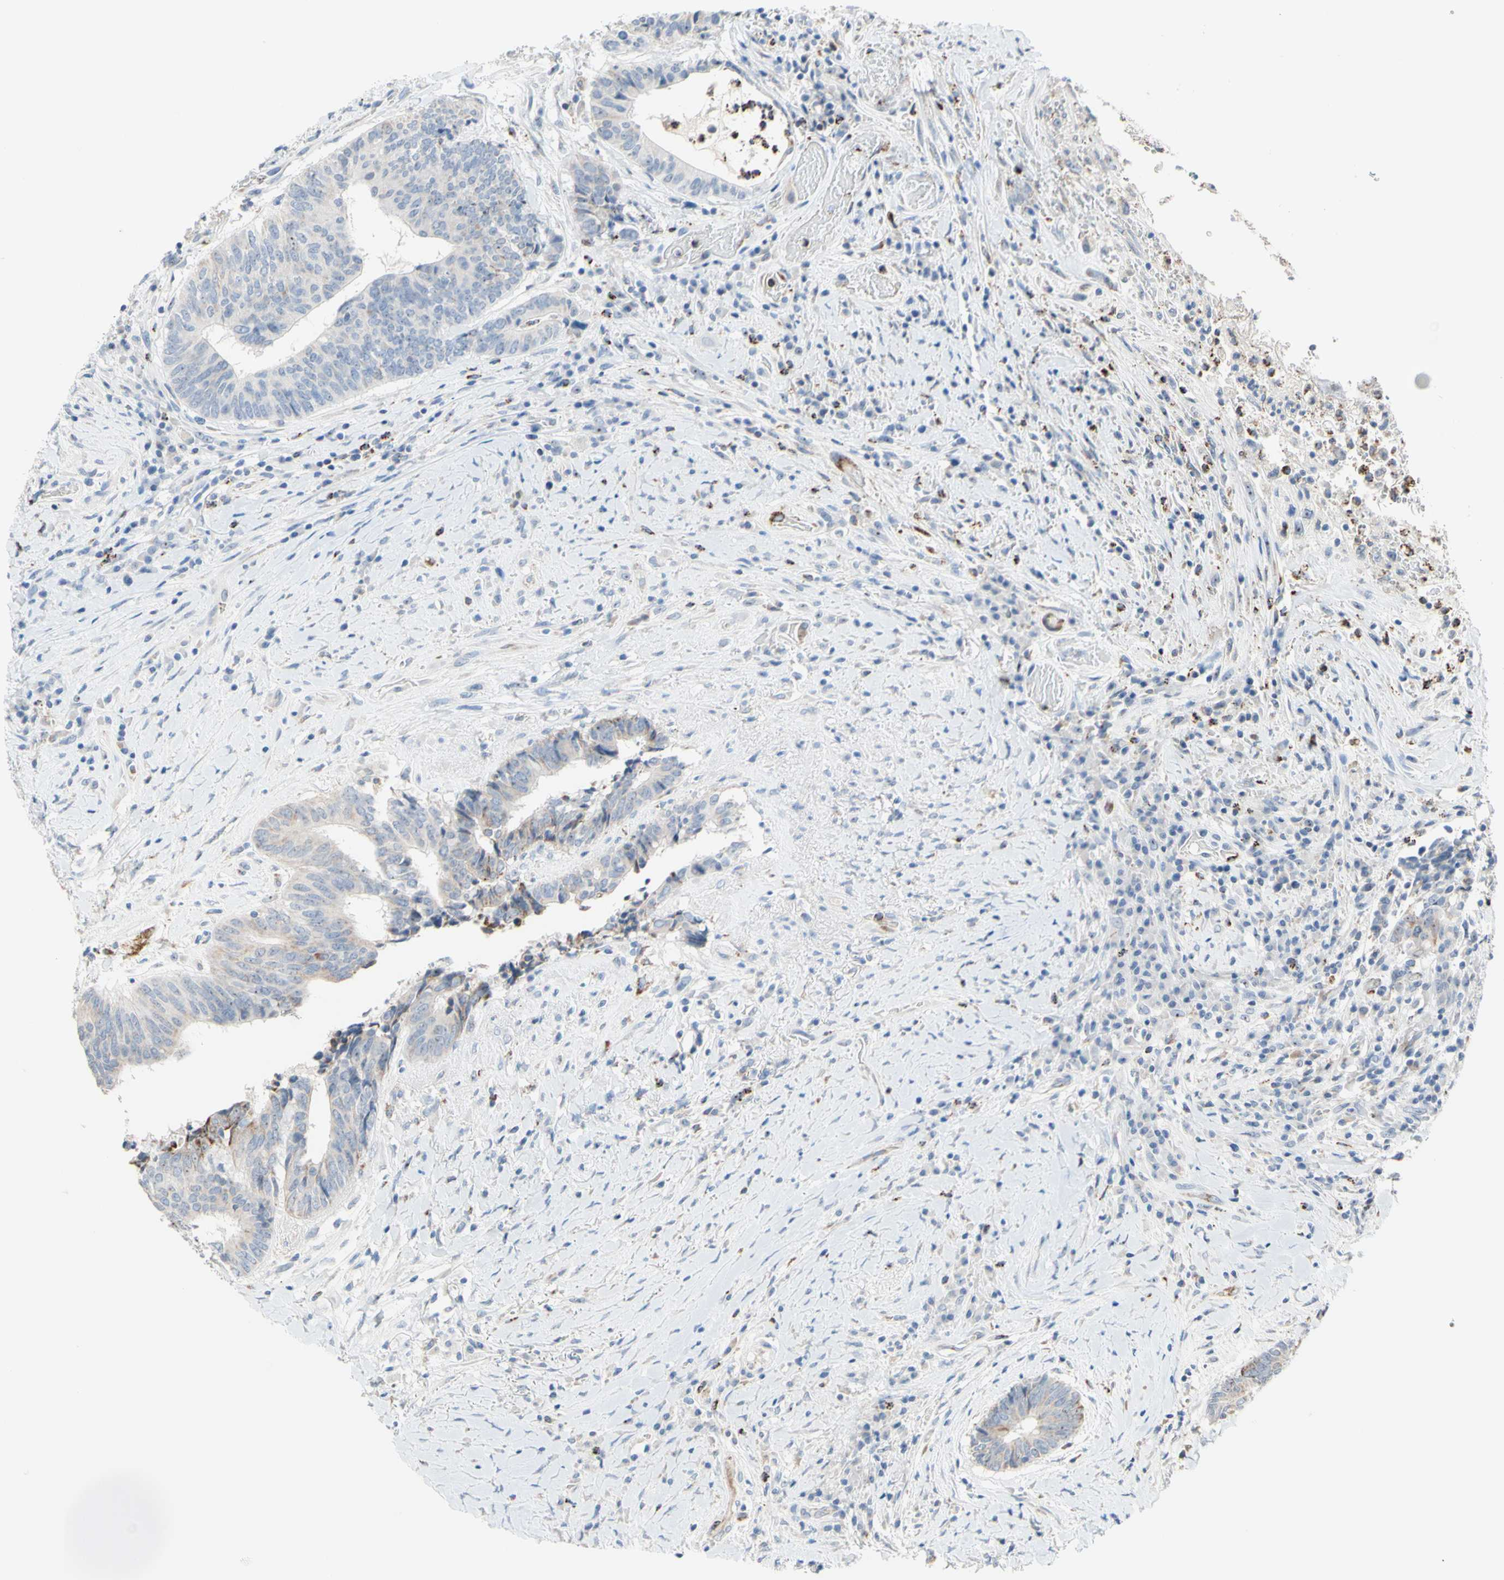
{"staining": {"intensity": "weak", "quantity": "25%-75%", "location": "cytoplasmic/membranous"}, "tissue": "colorectal cancer", "cell_type": "Tumor cells", "image_type": "cancer", "snomed": [{"axis": "morphology", "description": "Adenocarcinoma, NOS"}, {"axis": "topography", "description": "Rectum"}], "caption": "Tumor cells exhibit low levels of weak cytoplasmic/membranous staining in approximately 25%-75% of cells in adenocarcinoma (colorectal).", "gene": "CYSLTR1", "patient": {"sex": "male", "age": 63}}